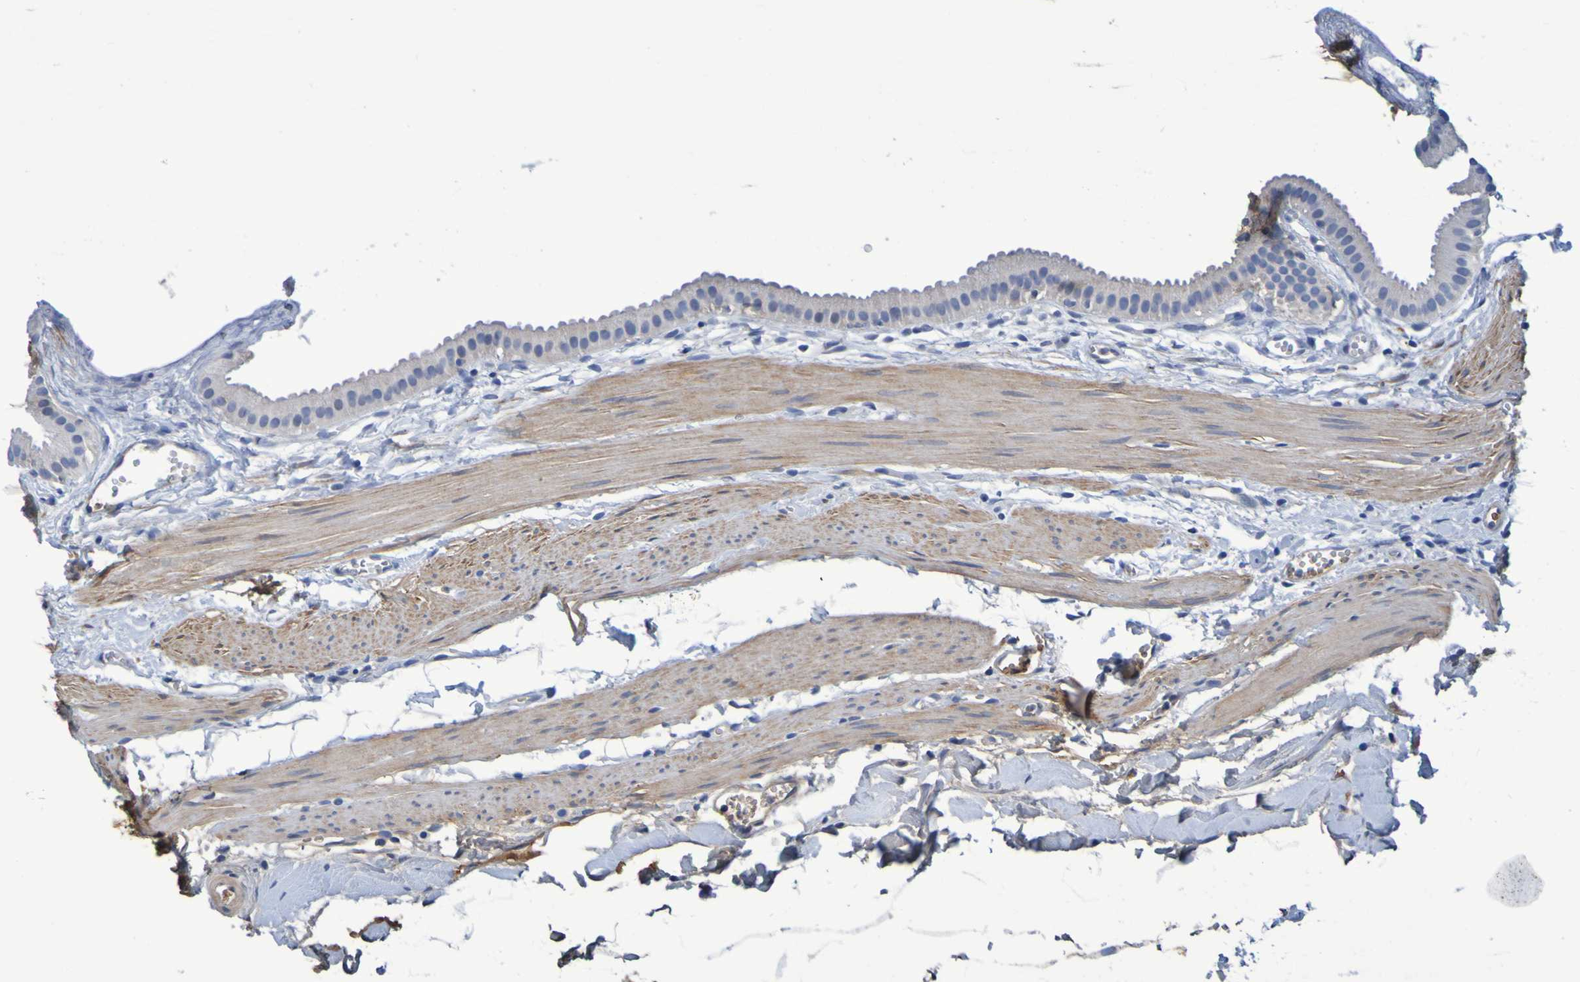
{"staining": {"intensity": "moderate", "quantity": "<25%", "location": "cytoplasmic/membranous"}, "tissue": "gallbladder", "cell_type": "Glandular cells", "image_type": "normal", "snomed": [{"axis": "morphology", "description": "Normal tissue, NOS"}, {"axis": "topography", "description": "Gallbladder"}], "caption": "Immunohistochemical staining of unremarkable human gallbladder exhibits moderate cytoplasmic/membranous protein positivity in about <25% of glandular cells.", "gene": "GAB3", "patient": {"sex": "female", "age": 64}}